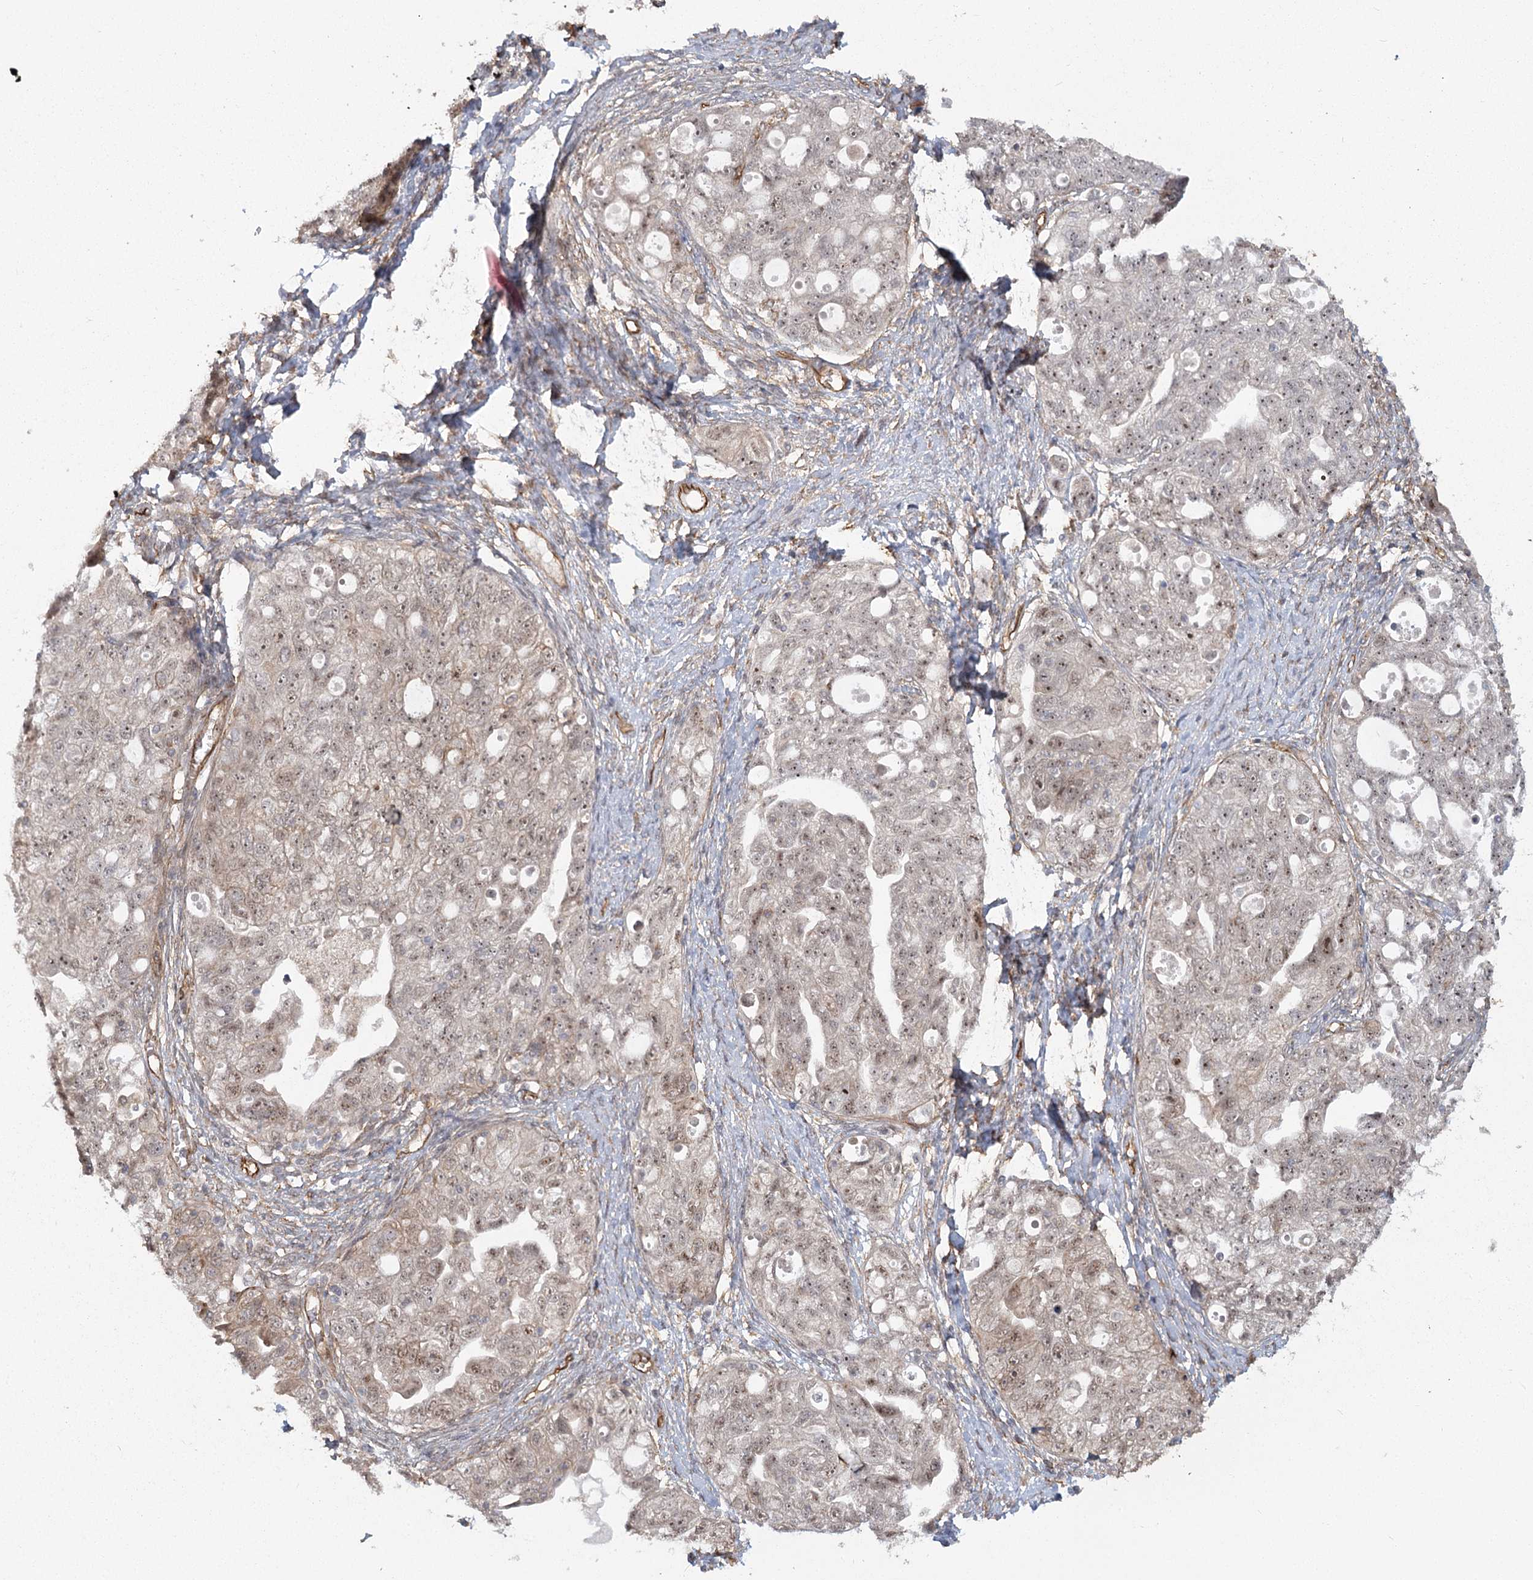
{"staining": {"intensity": "moderate", "quantity": ">75%", "location": "nuclear"}, "tissue": "ovarian cancer", "cell_type": "Tumor cells", "image_type": "cancer", "snomed": [{"axis": "morphology", "description": "Carcinoma, NOS"}, {"axis": "morphology", "description": "Cystadenocarcinoma, serous, NOS"}, {"axis": "topography", "description": "Ovary"}], "caption": "Immunohistochemical staining of human ovarian carcinoma reveals moderate nuclear protein positivity in about >75% of tumor cells.", "gene": "RPP14", "patient": {"sex": "female", "age": 69}}